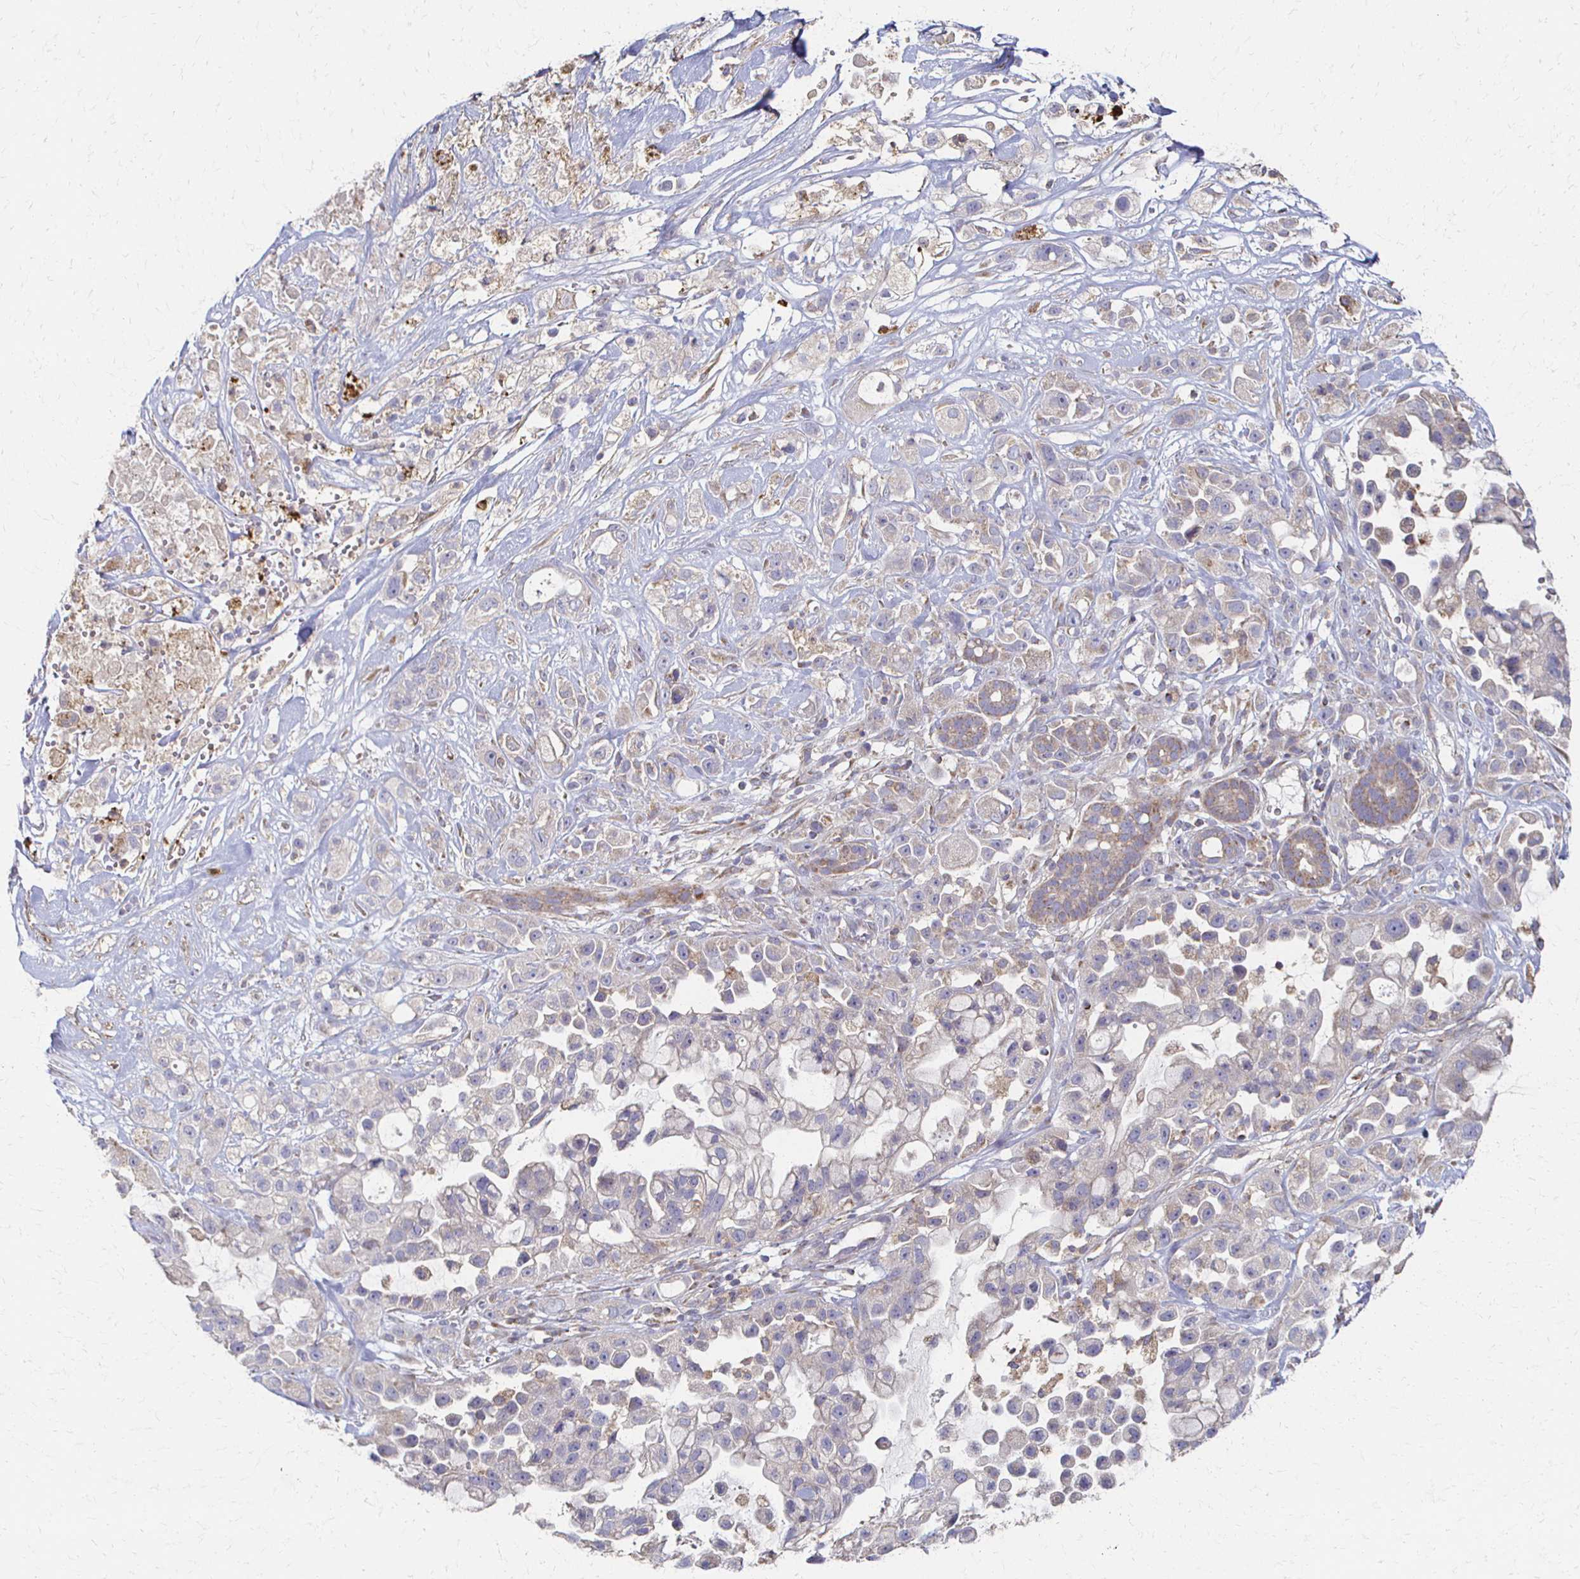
{"staining": {"intensity": "weak", "quantity": "<25%", "location": "cytoplasmic/membranous"}, "tissue": "pancreatic cancer", "cell_type": "Tumor cells", "image_type": "cancer", "snomed": [{"axis": "morphology", "description": "Adenocarcinoma, NOS"}, {"axis": "topography", "description": "Pancreas"}], "caption": "IHC image of human pancreatic cancer stained for a protein (brown), which reveals no staining in tumor cells. (DAB (3,3'-diaminobenzidine) IHC visualized using brightfield microscopy, high magnification).", "gene": "CX3CR1", "patient": {"sex": "male", "age": 44}}